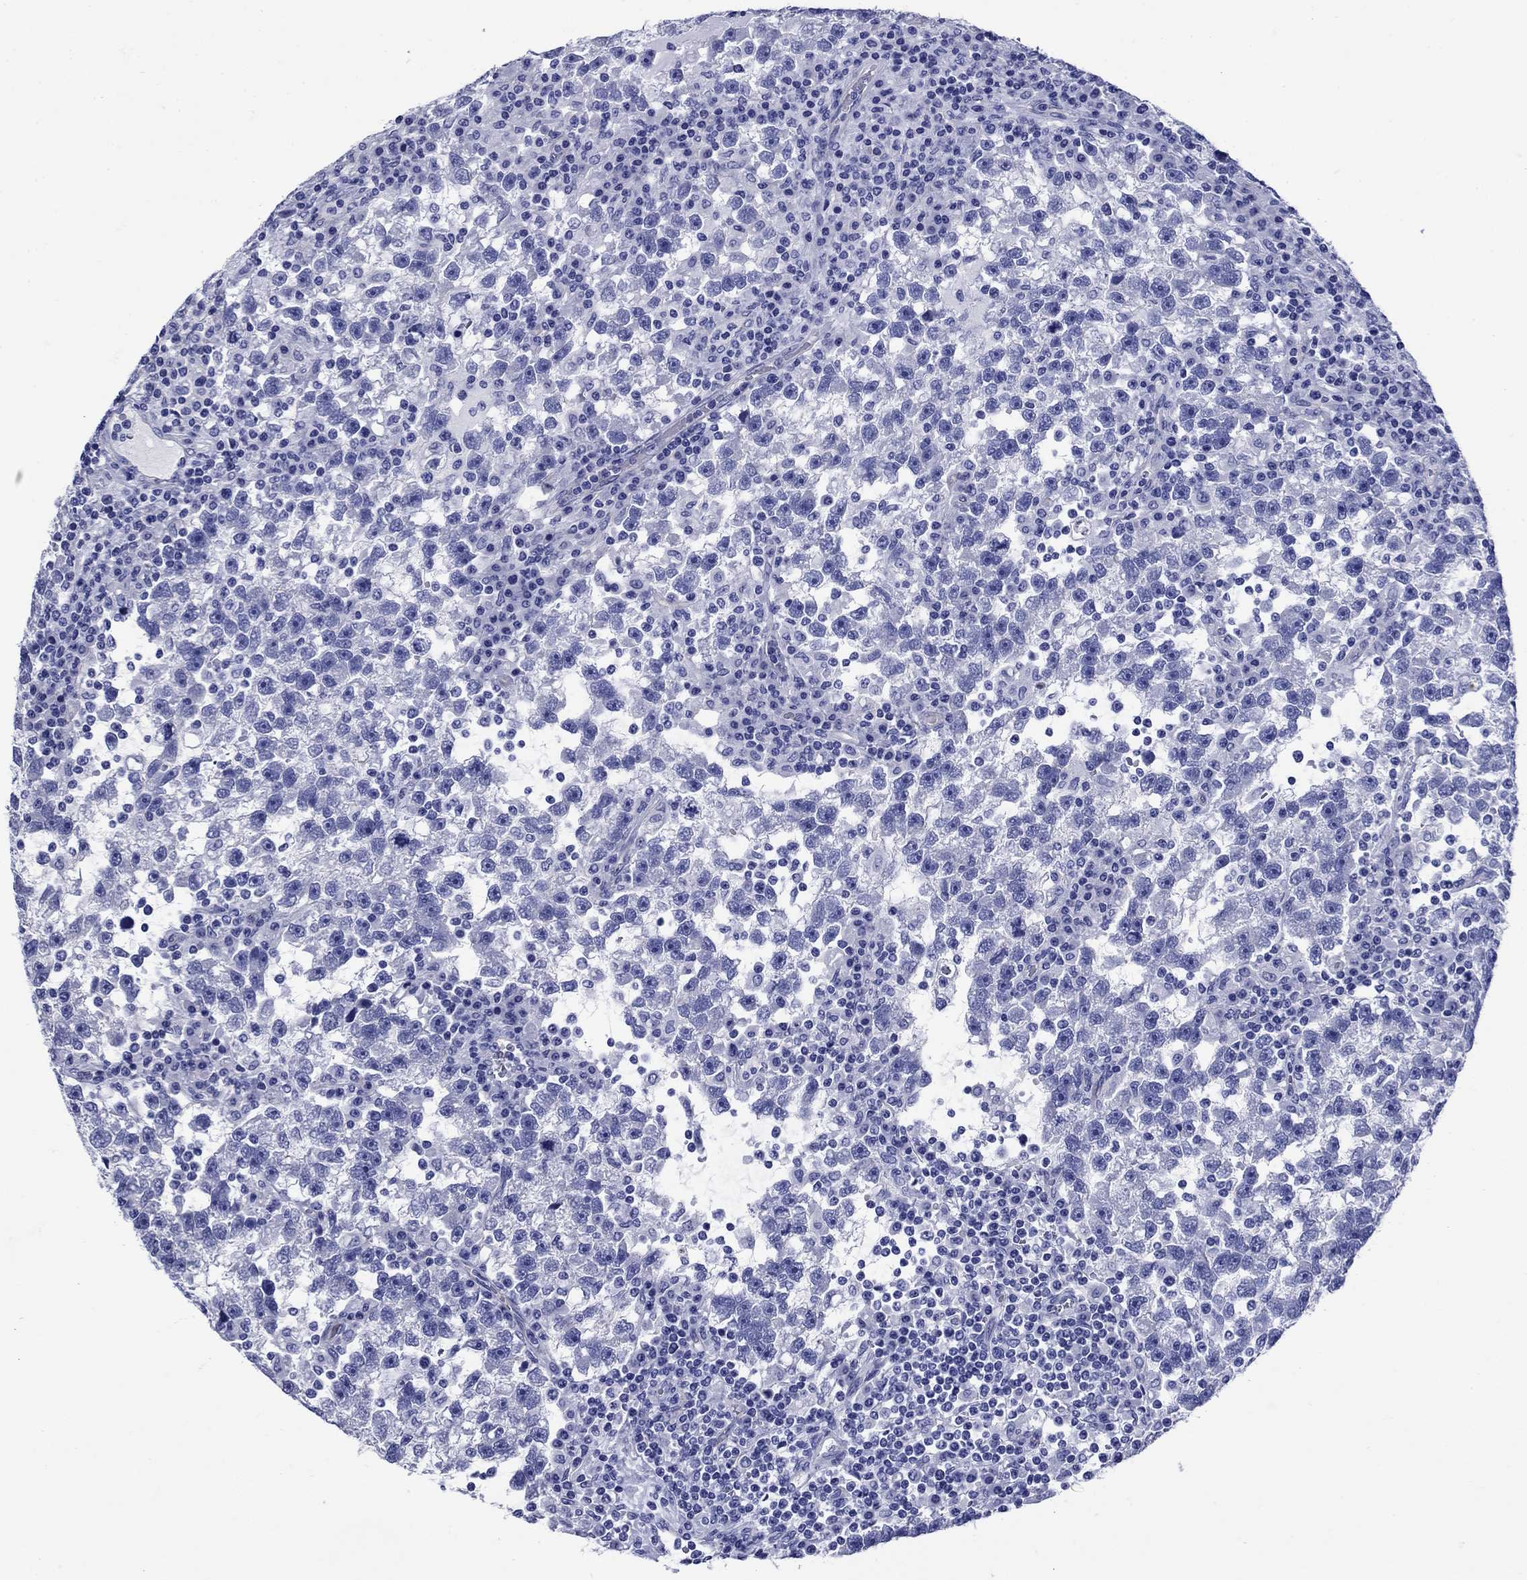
{"staining": {"intensity": "negative", "quantity": "none", "location": "none"}, "tissue": "testis cancer", "cell_type": "Tumor cells", "image_type": "cancer", "snomed": [{"axis": "morphology", "description": "Seminoma, NOS"}, {"axis": "topography", "description": "Testis"}], "caption": "This is an immunohistochemistry (IHC) photomicrograph of human testis cancer. There is no expression in tumor cells.", "gene": "SLC1A2", "patient": {"sex": "male", "age": 47}}